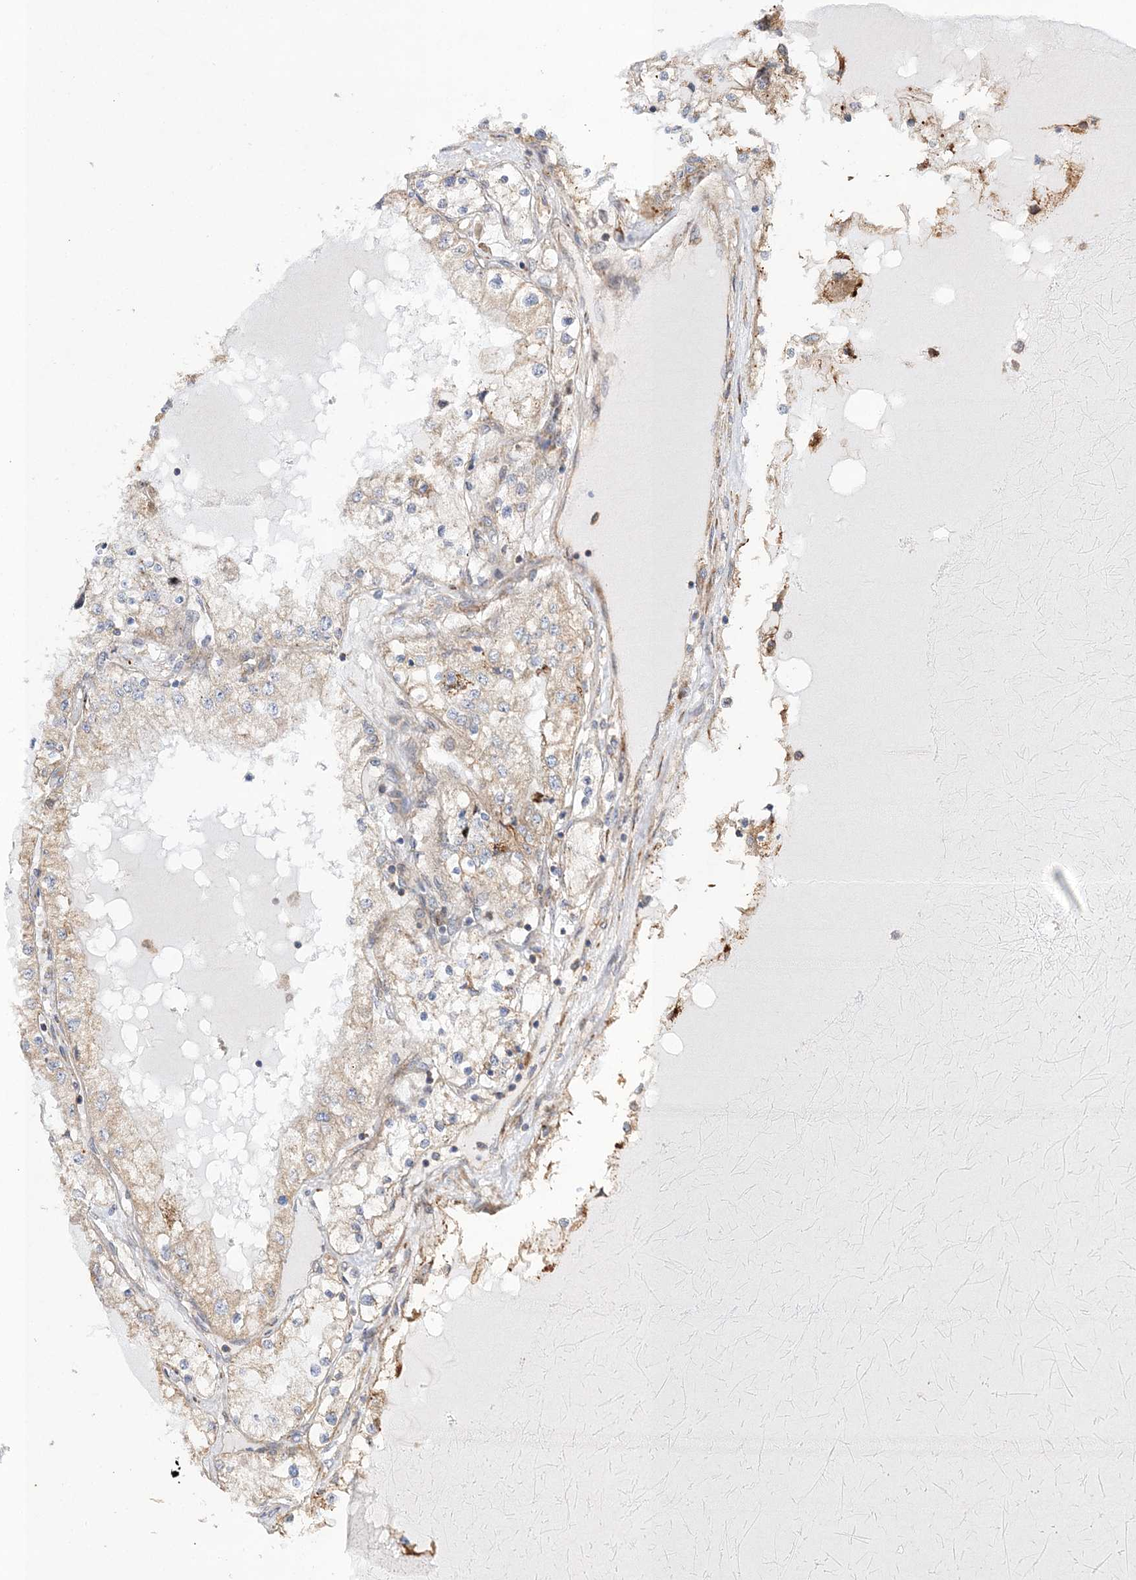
{"staining": {"intensity": "weak", "quantity": "25%-75%", "location": "cytoplasmic/membranous"}, "tissue": "renal cancer", "cell_type": "Tumor cells", "image_type": "cancer", "snomed": [{"axis": "morphology", "description": "Adenocarcinoma, NOS"}, {"axis": "topography", "description": "Kidney"}], "caption": "Immunohistochemistry (IHC) (DAB (3,3'-diaminobenzidine)) staining of adenocarcinoma (renal) reveals weak cytoplasmic/membranous protein positivity in about 25%-75% of tumor cells.", "gene": "ZFYVE16", "patient": {"sex": "male", "age": 68}}